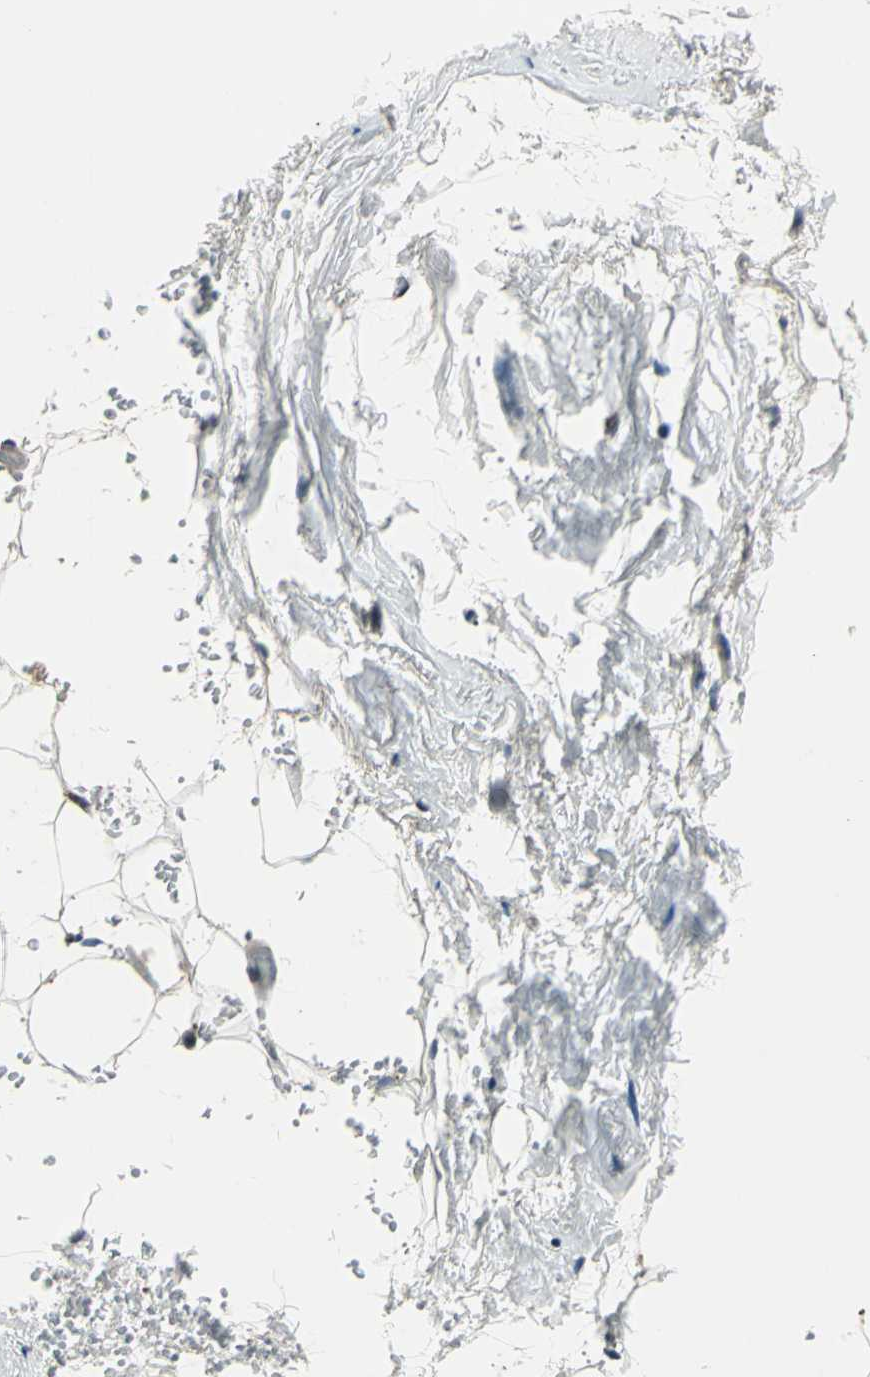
{"staining": {"intensity": "negative", "quantity": "none", "location": "none"}, "tissue": "breast", "cell_type": "Adipocytes", "image_type": "normal", "snomed": [{"axis": "morphology", "description": "Normal tissue, NOS"}, {"axis": "topography", "description": "Breast"}, {"axis": "topography", "description": "Soft tissue"}], "caption": "High power microscopy photomicrograph of an immunohistochemistry (IHC) histopathology image of normal breast, revealing no significant expression in adipocytes. The staining was performed using DAB to visualize the protein expression in brown, while the nuclei were stained in blue with hematoxylin (Magnification: 20x).", "gene": "NR2C2", "patient": {"sex": "female", "age": 75}}